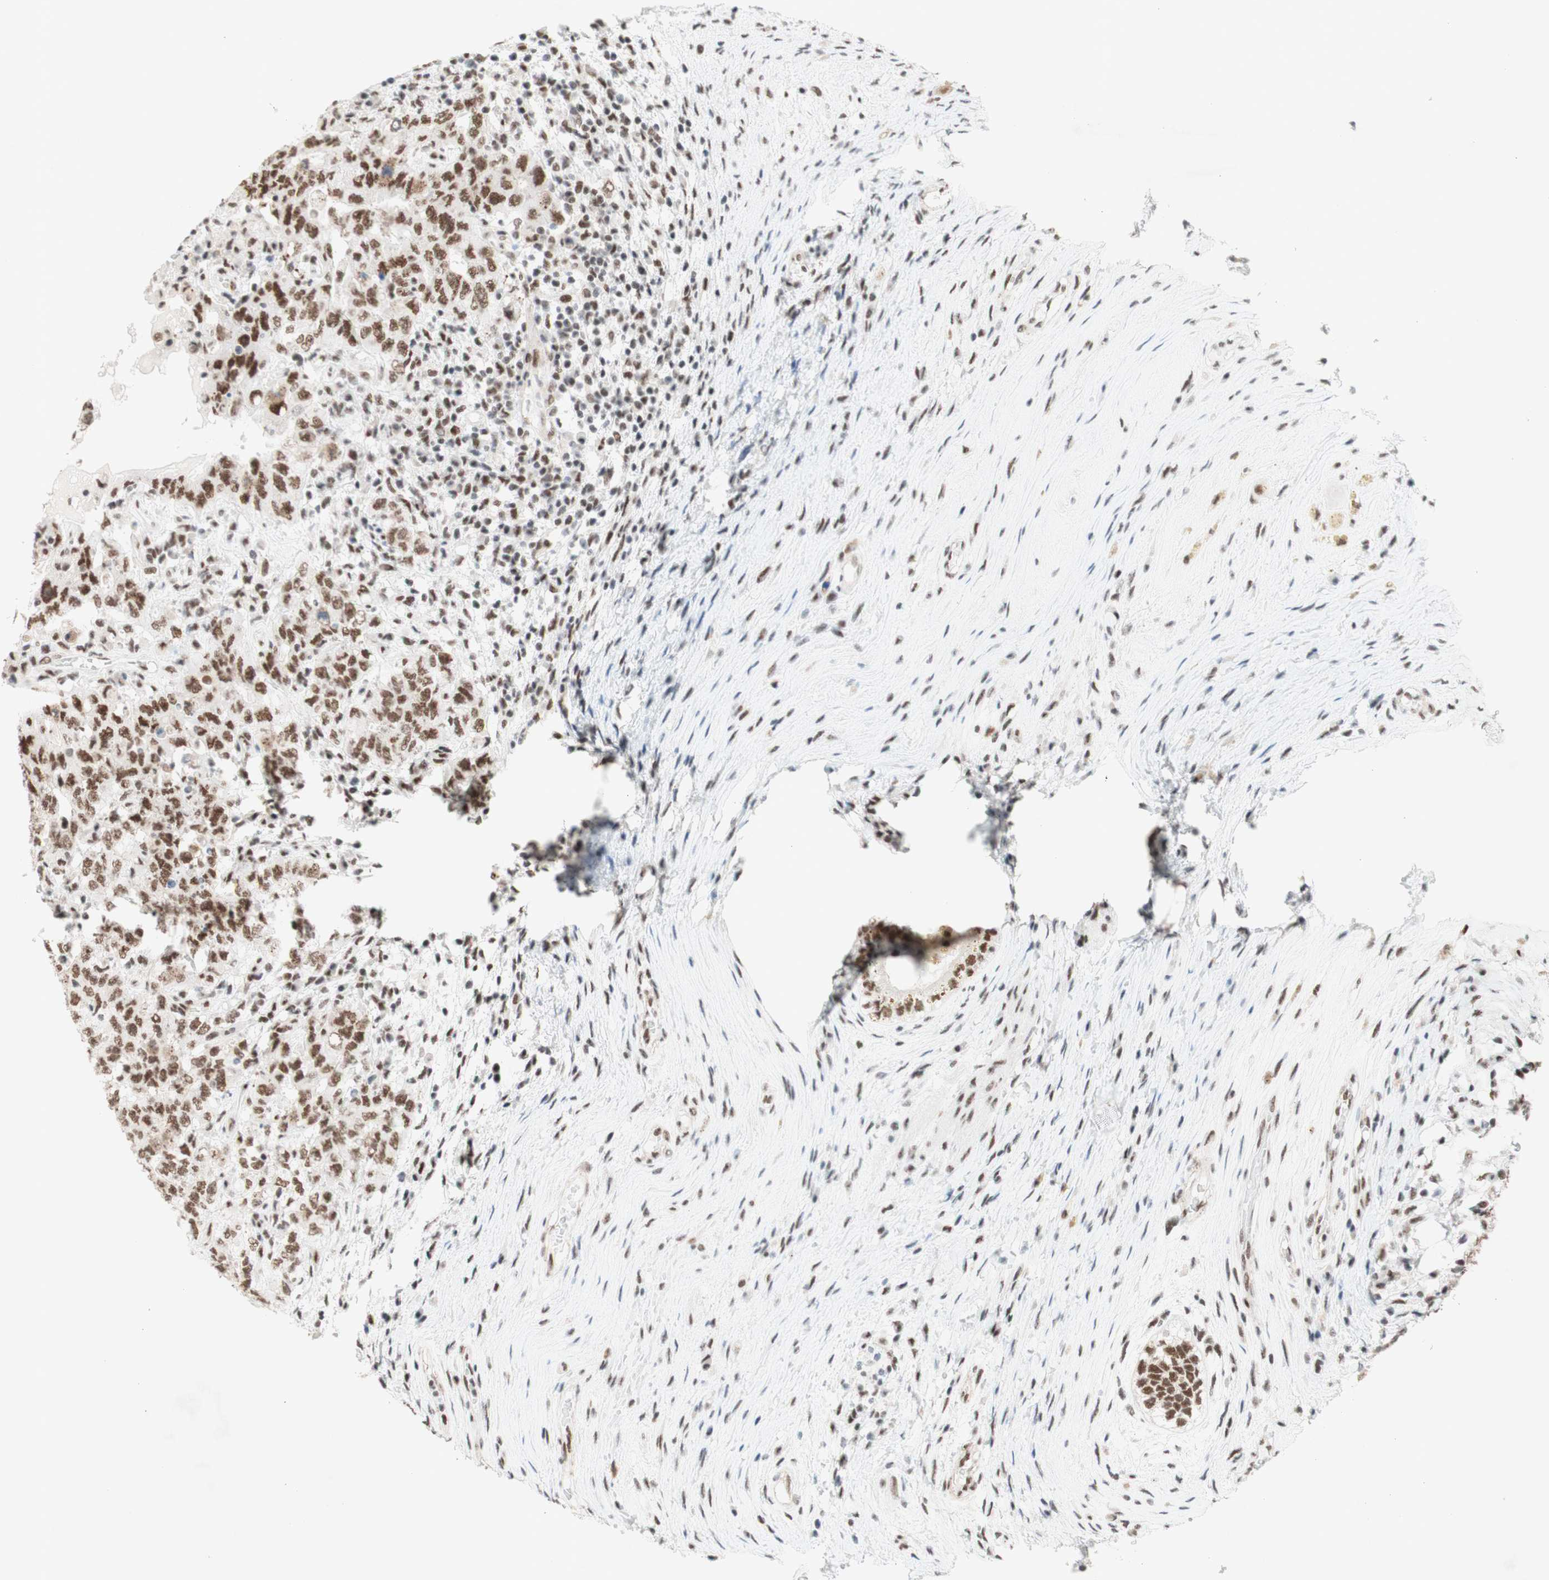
{"staining": {"intensity": "moderate", "quantity": ">75%", "location": "nuclear"}, "tissue": "testis cancer", "cell_type": "Tumor cells", "image_type": "cancer", "snomed": [{"axis": "morphology", "description": "Carcinoma, Embryonal, NOS"}, {"axis": "topography", "description": "Testis"}], "caption": "The immunohistochemical stain highlights moderate nuclear staining in tumor cells of testis cancer (embryonal carcinoma) tissue. The staining was performed using DAB, with brown indicating positive protein expression. Nuclei are stained blue with hematoxylin.", "gene": "PRPF19", "patient": {"sex": "male", "age": 26}}